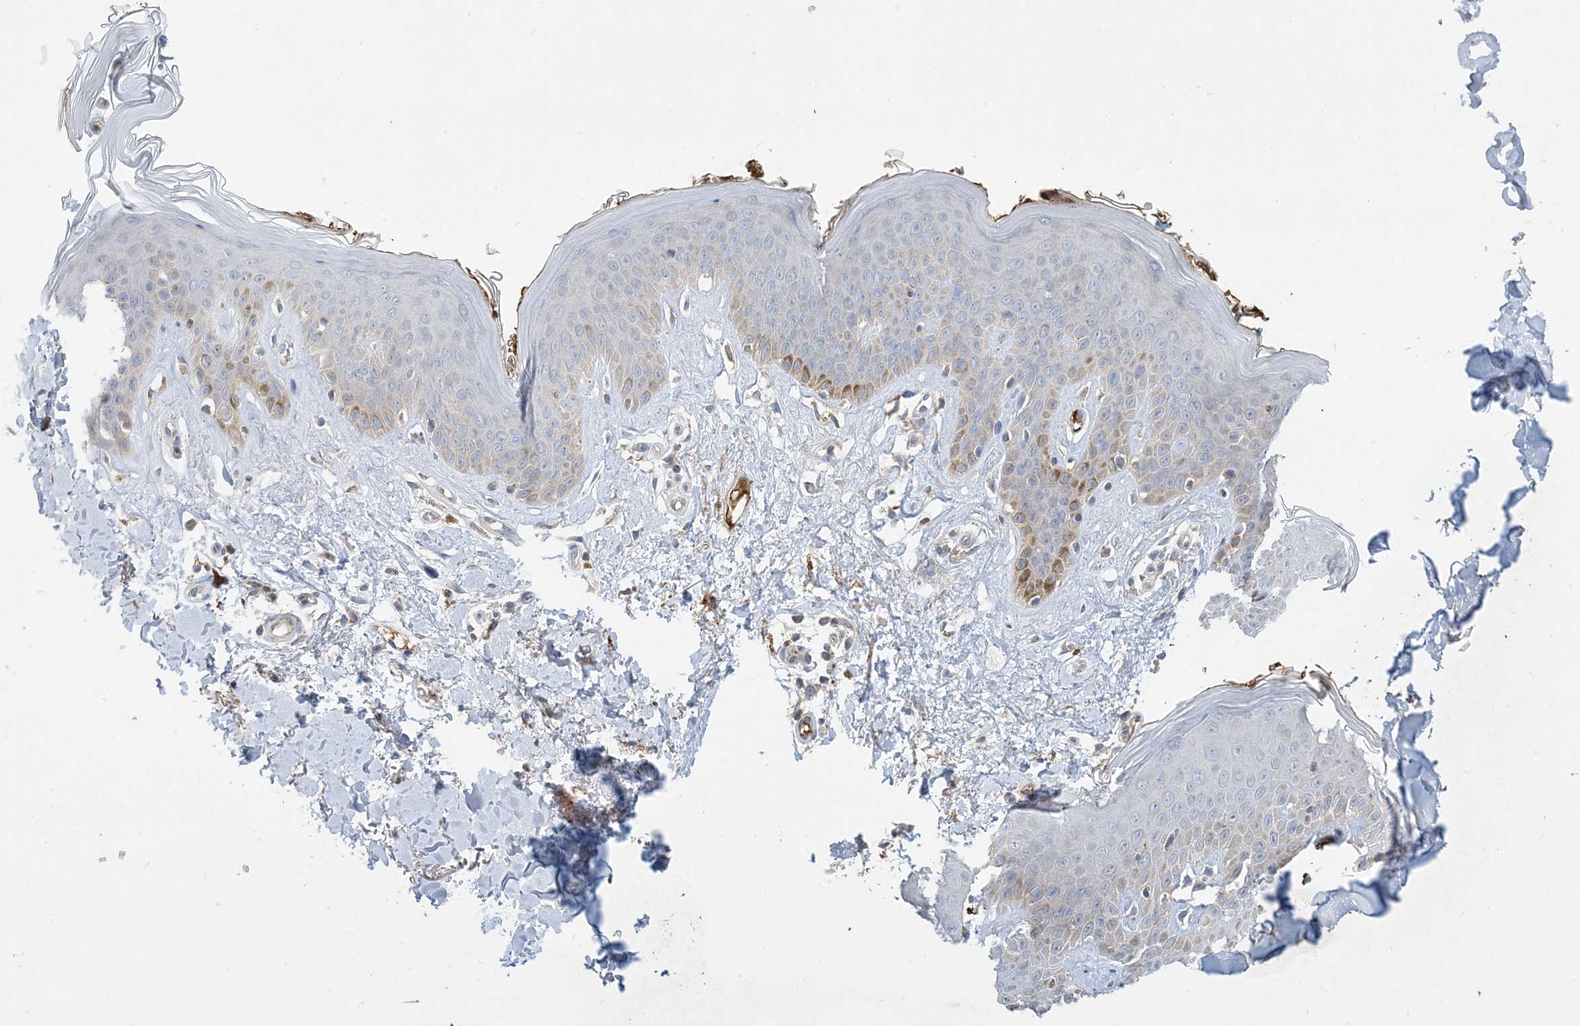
{"staining": {"intensity": "weak", "quantity": ">75%", "location": "cytoplasmic/membranous"}, "tissue": "skin", "cell_type": "Fibroblasts", "image_type": "normal", "snomed": [{"axis": "morphology", "description": "Normal tissue, NOS"}, {"axis": "topography", "description": "Skin"}], "caption": "Unremarkable skin exhibits weak cytoplasmic/membranous expression in approximately >75% of fibroblasts, visualized by immunohistochemistry.", "gene": "ECHDC1", "patient": {"sex": "female", "age": 64}}